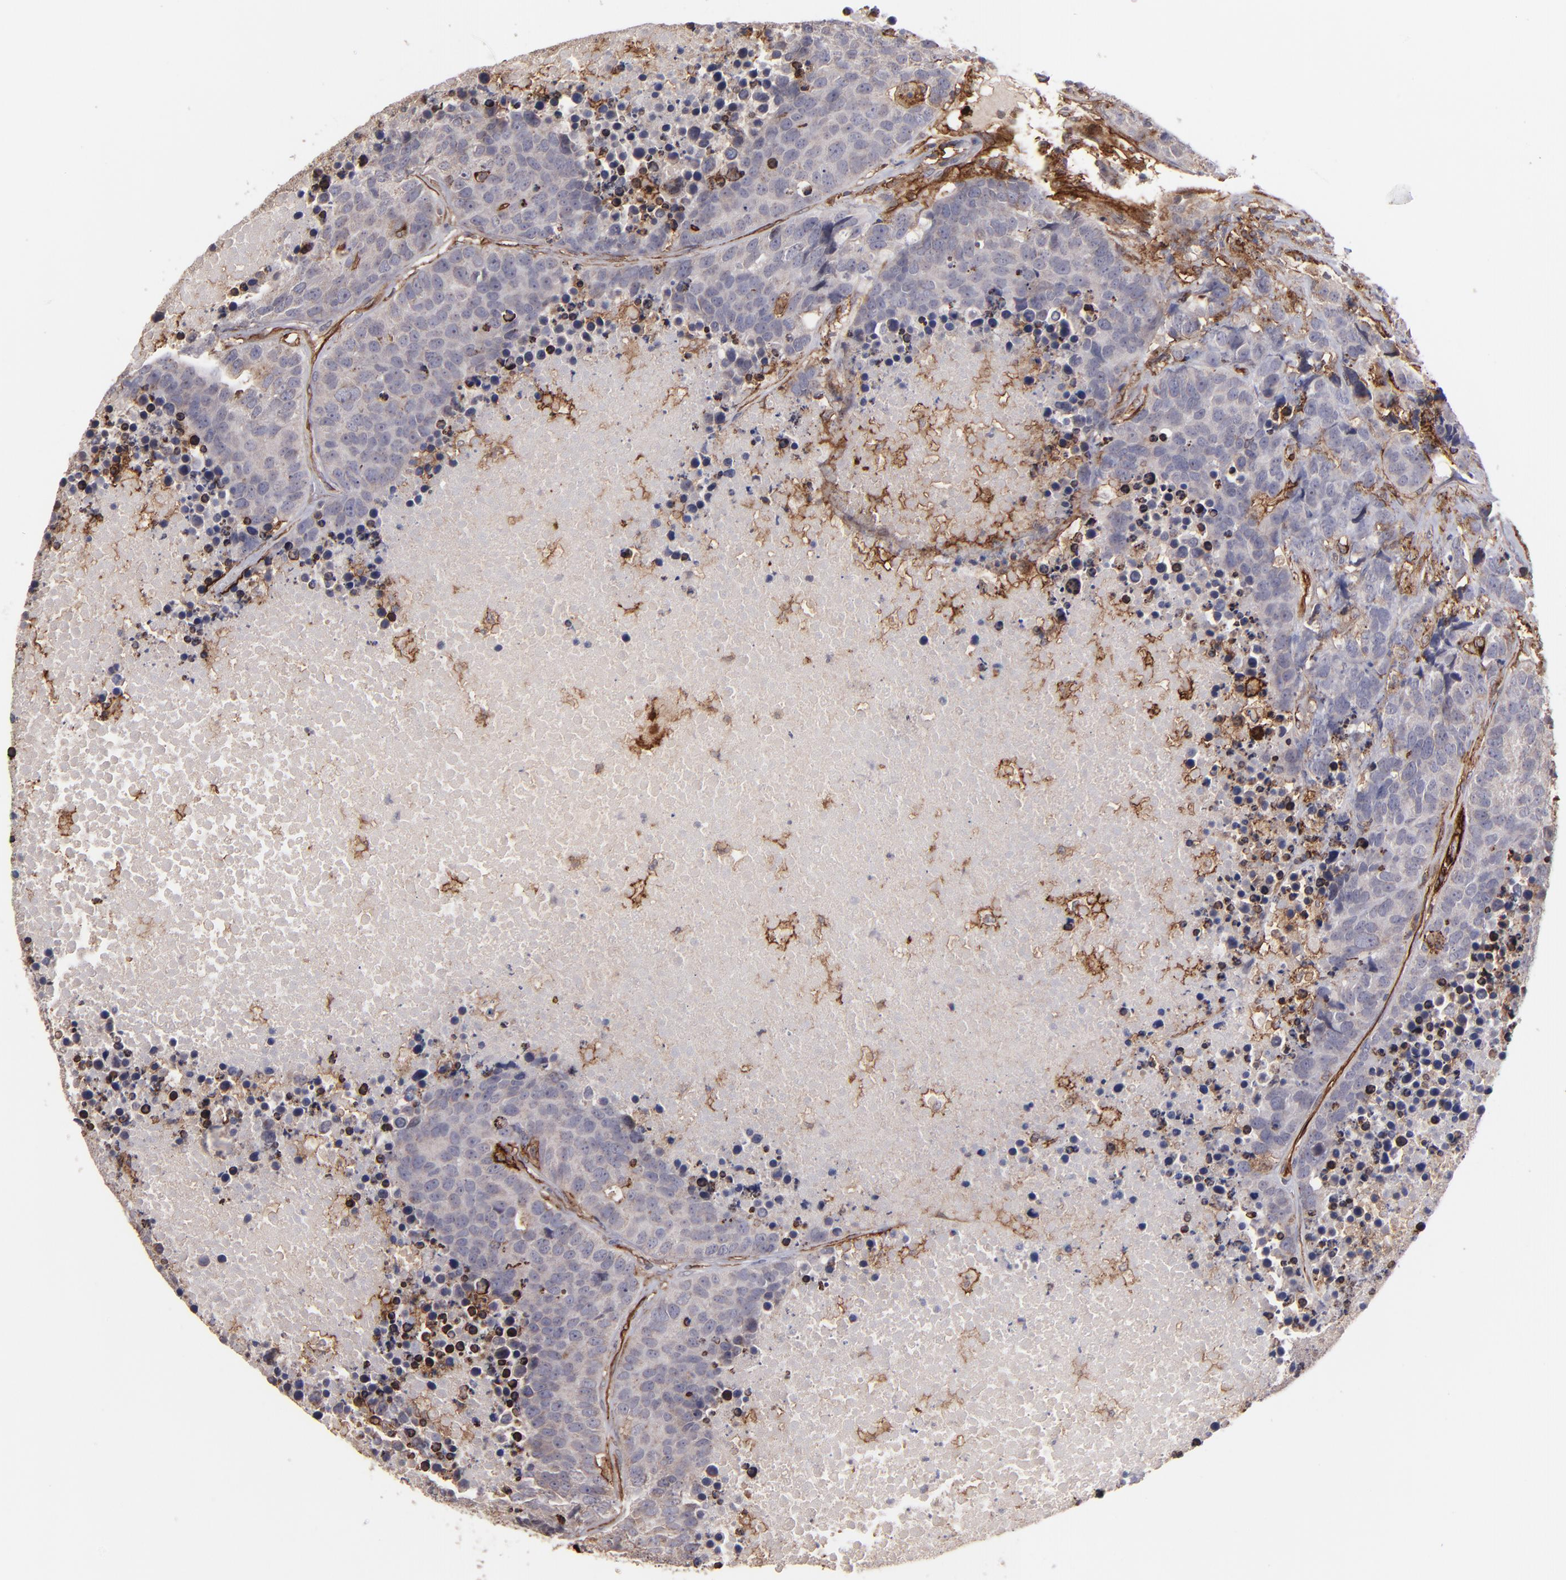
{"staining": {"intensity": "negative", "quantity": "none", "location": "none"}, "tissue": "carcinoid", "cell_type": "Tumor cells", "image_type": "cancer", "snomed": [{"axis": "morphology", "description": "Carcinoid, malignant, NOS"}, {"axis": "topography", "description": "Lung"}], "caption": "The photomicrograph reveals no significant positivity in tumor cells of carcinoid.", "gene": "ICAM1", "patient": {"sex": "male", "age": 60}}